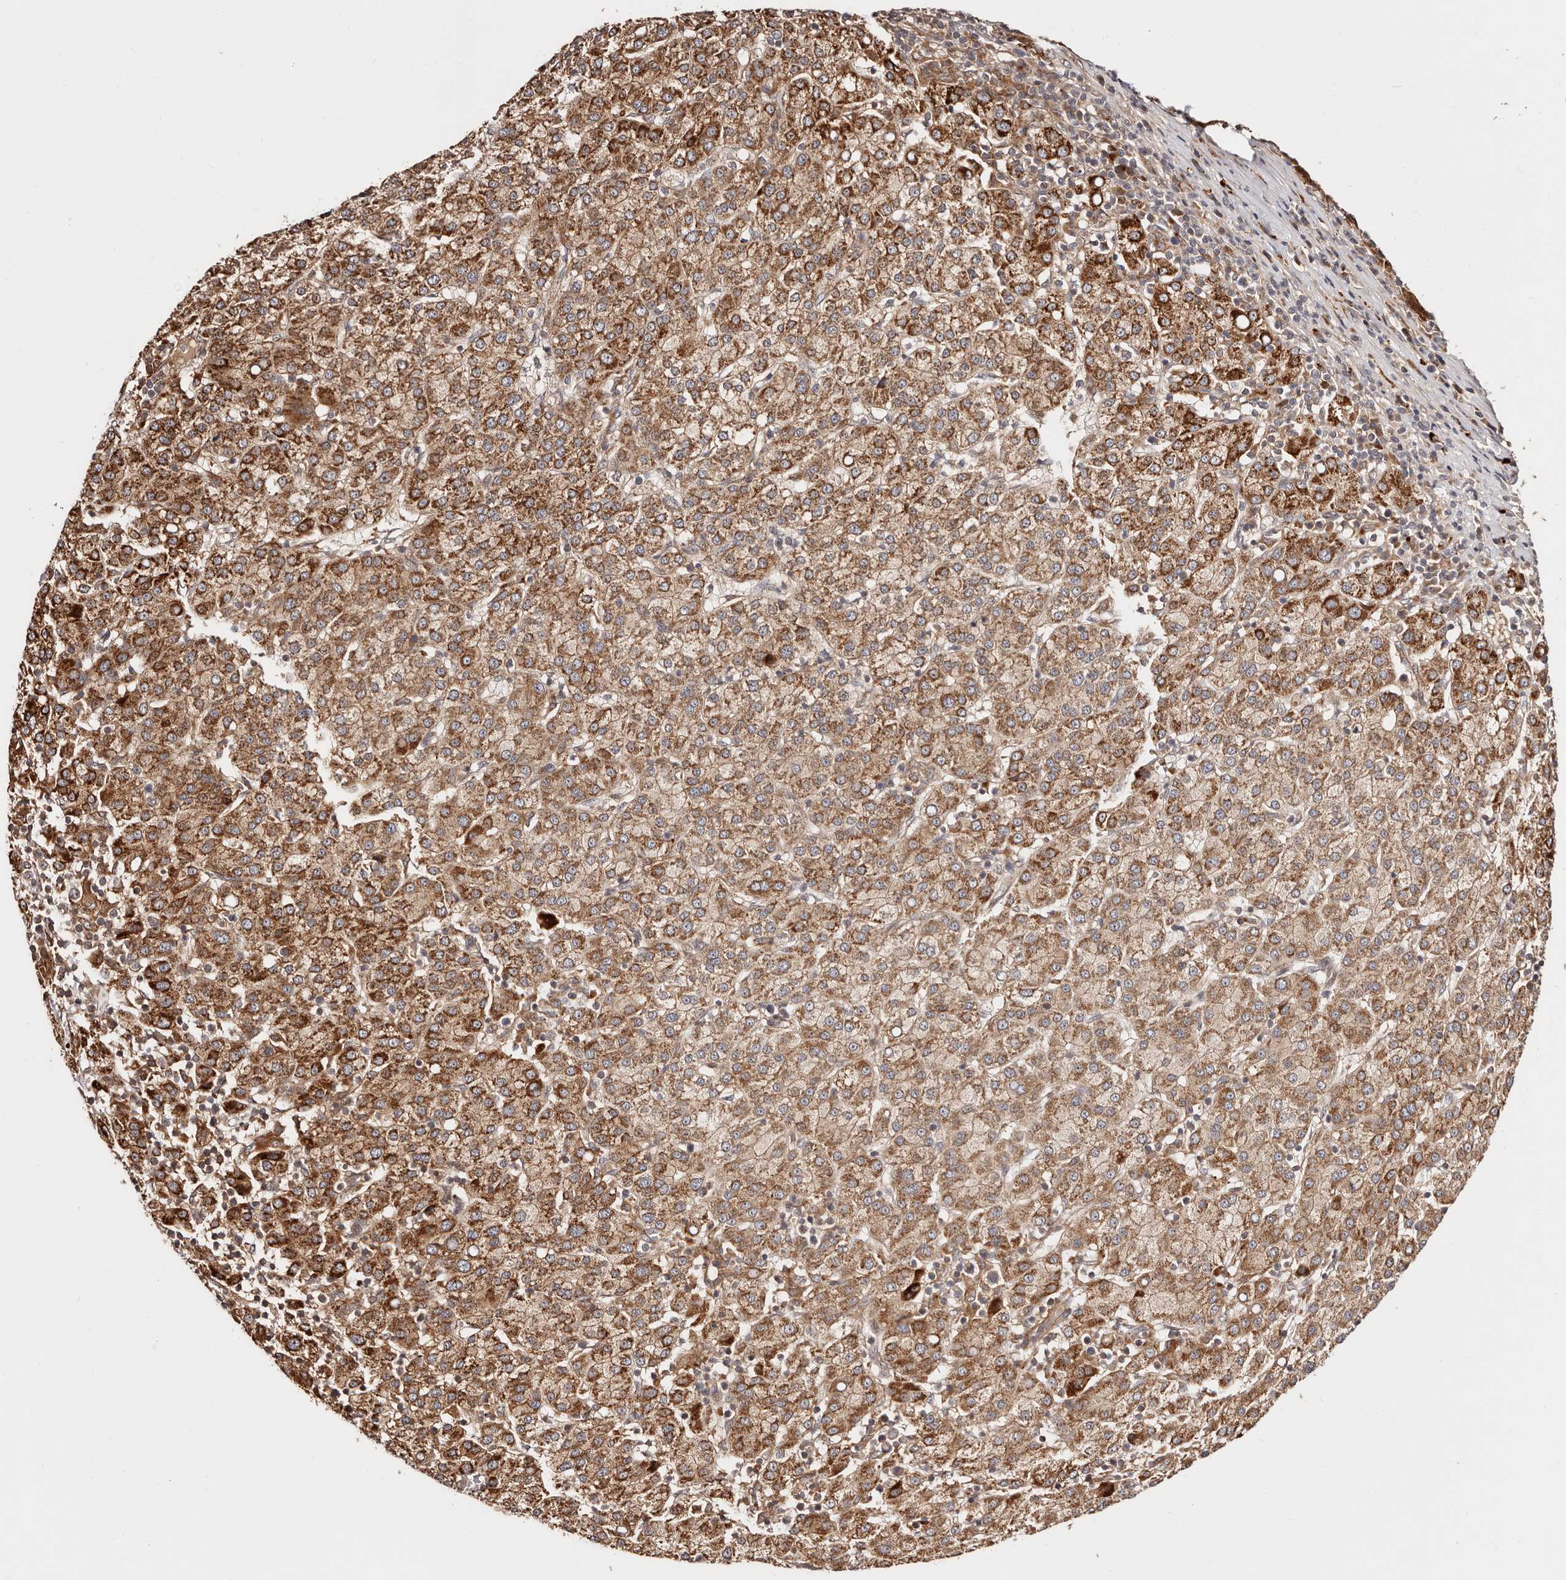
{"staining": {"intensity": "moderate", "quantity": ">75%", "location": "cytoplasmic/membranous"}, "tissue": "liver cancer", "cell_type": "Tumor cells", "image_type": "cancer", "snomed": [{"axis": "morphology", "description": "Carcinoma, Hepatocellular, NOS"}, {"axis": "topography", "description": "Liver"}], "caption": "Brown immunohistochemical staining in liver hepatocellular carcinoma shows moderate cytoplasmic/membranous staining in about >75% of tumor cells.", "gene": "PTPN22", "patient": {"sex": "female", "age": 58}}